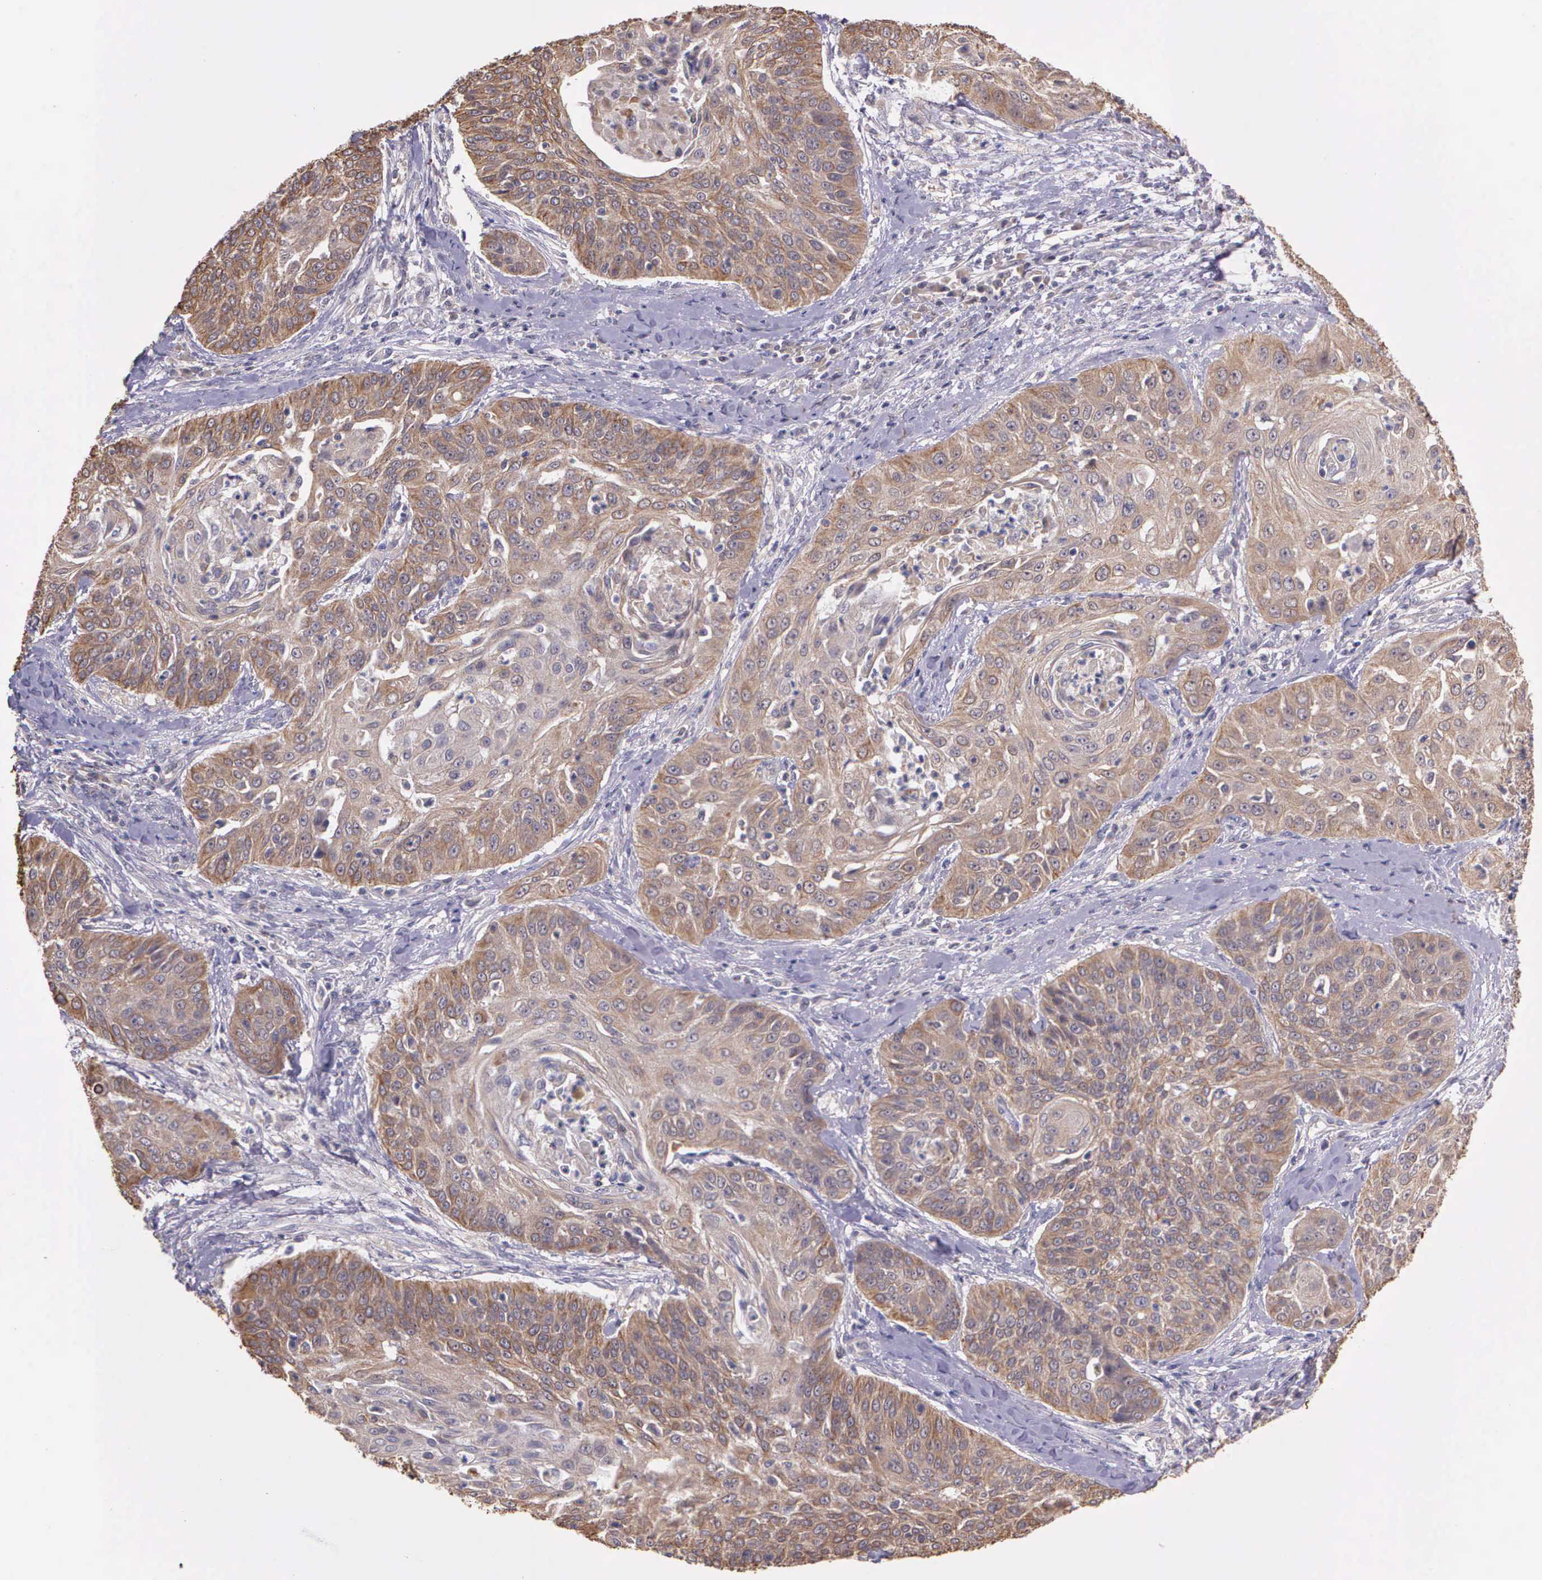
{"staining": {"intensity": "weak", "quantity": ">75%", "location": "cytoplasmic/membranous"}, "tissue": "cervical cancer", "cell_type": "Tumor cells", "image_type": "cancer", "snomed": [{"axis": "morphology", "description": "Squamous cell carcinoma, NOS"}, {"axis": "topography", "description": "Cervix"}], "caption": "Cervical cancer stained for a protein shows weak cytoplasmic/membranous positivity in tumor cells.", "gene": "IGBP1", "patient": {"sex": "female", "age": 64}}